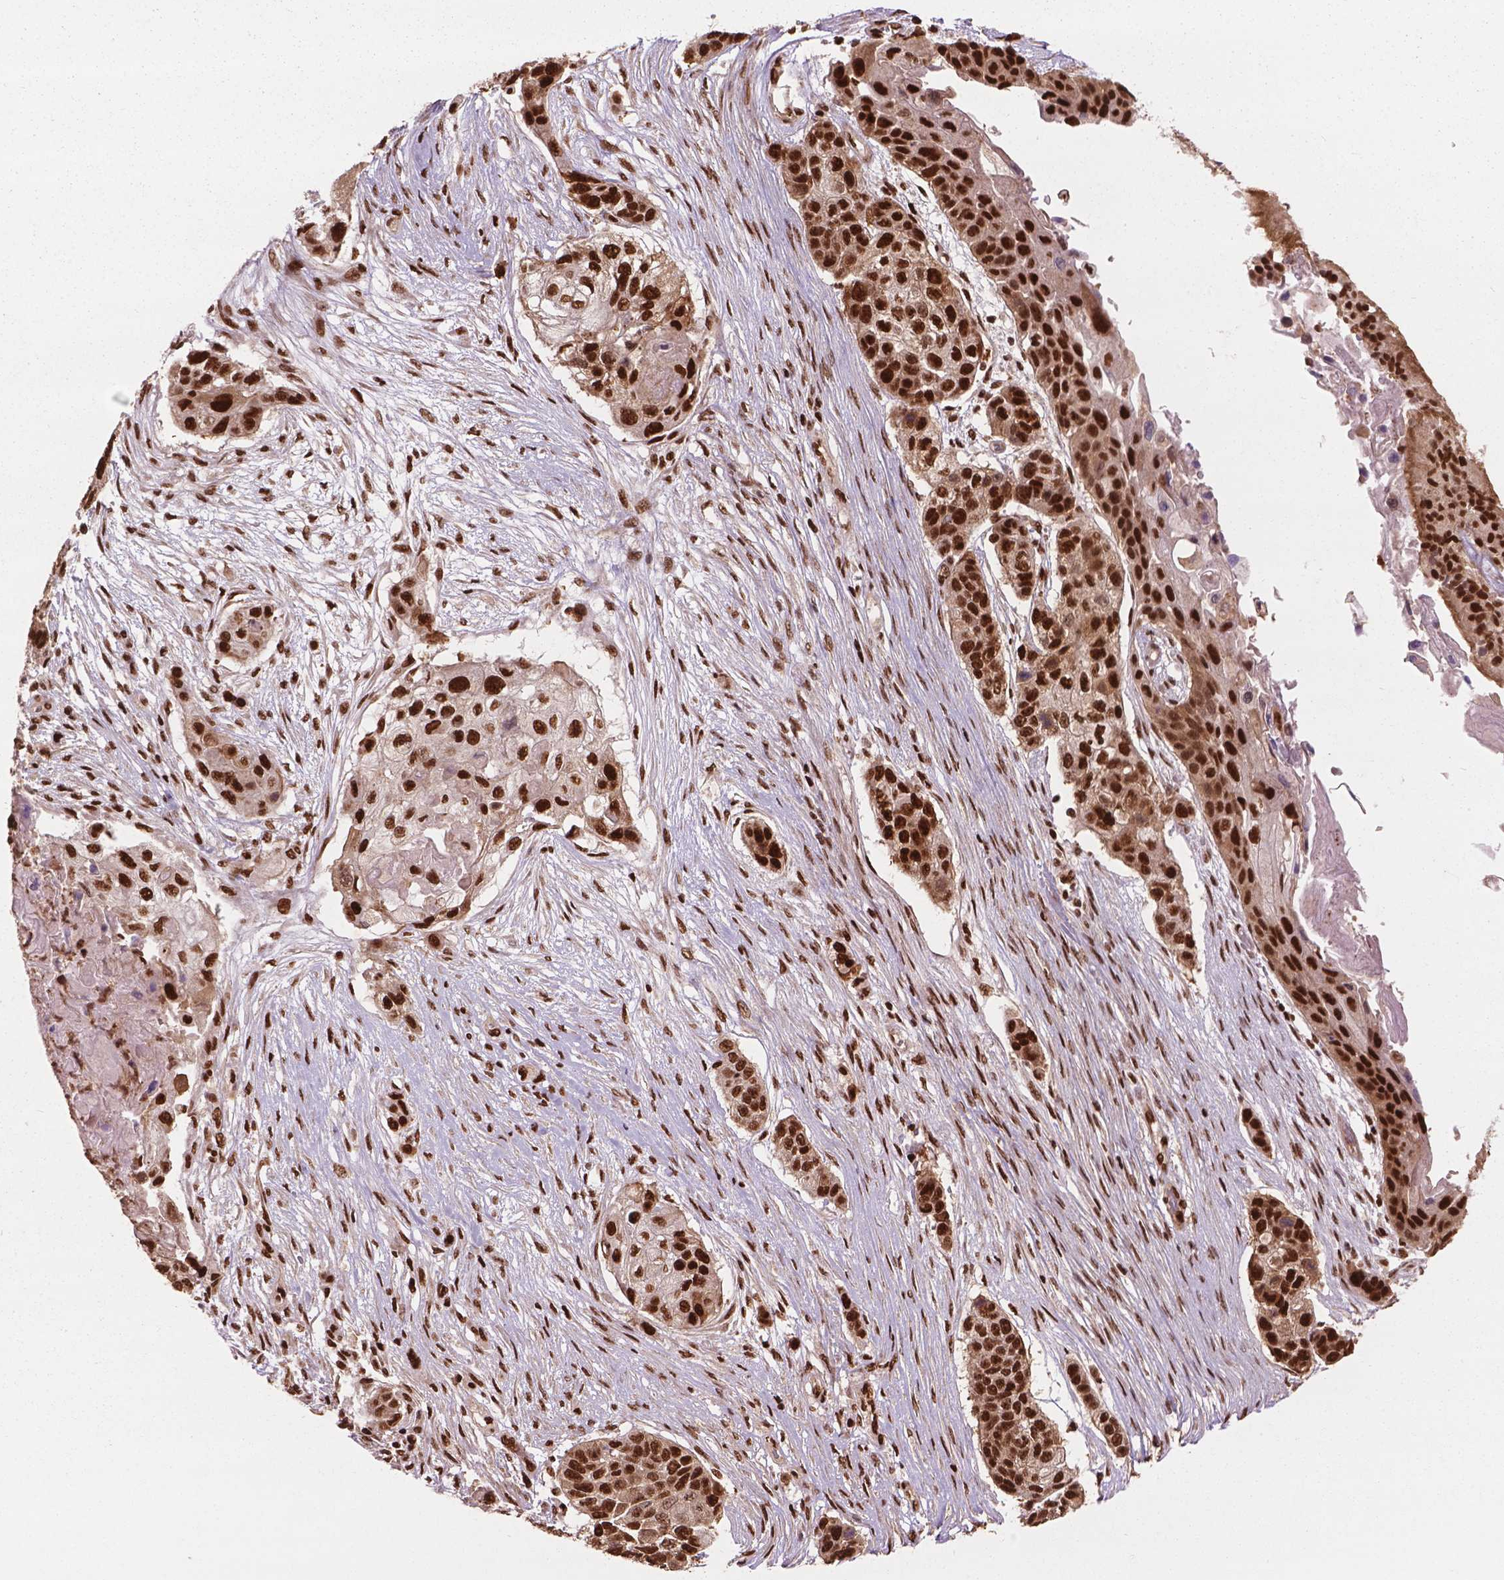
{"staining": {"intensity": "strong", "quantity": ">75%", "location": "nuclear"}, "tissue": "lung cancer", "cell_type": "Tumor cells", "image_type": "cancer", "snomed": [{"axis": "morphology", "description": "Squamous cell carcinoma, NOS"}, {"axis": "topography", "description": "Lung"}], "caption": "This histopathology image shows immunohistochemistry (IHC) staining of human squamous cell carcinoma (lung), with high strong nuclear positivity in approximately >75% of tumor cells.", "gene": "ANP32B", "patient": {"sex": "male", "age": 69}}